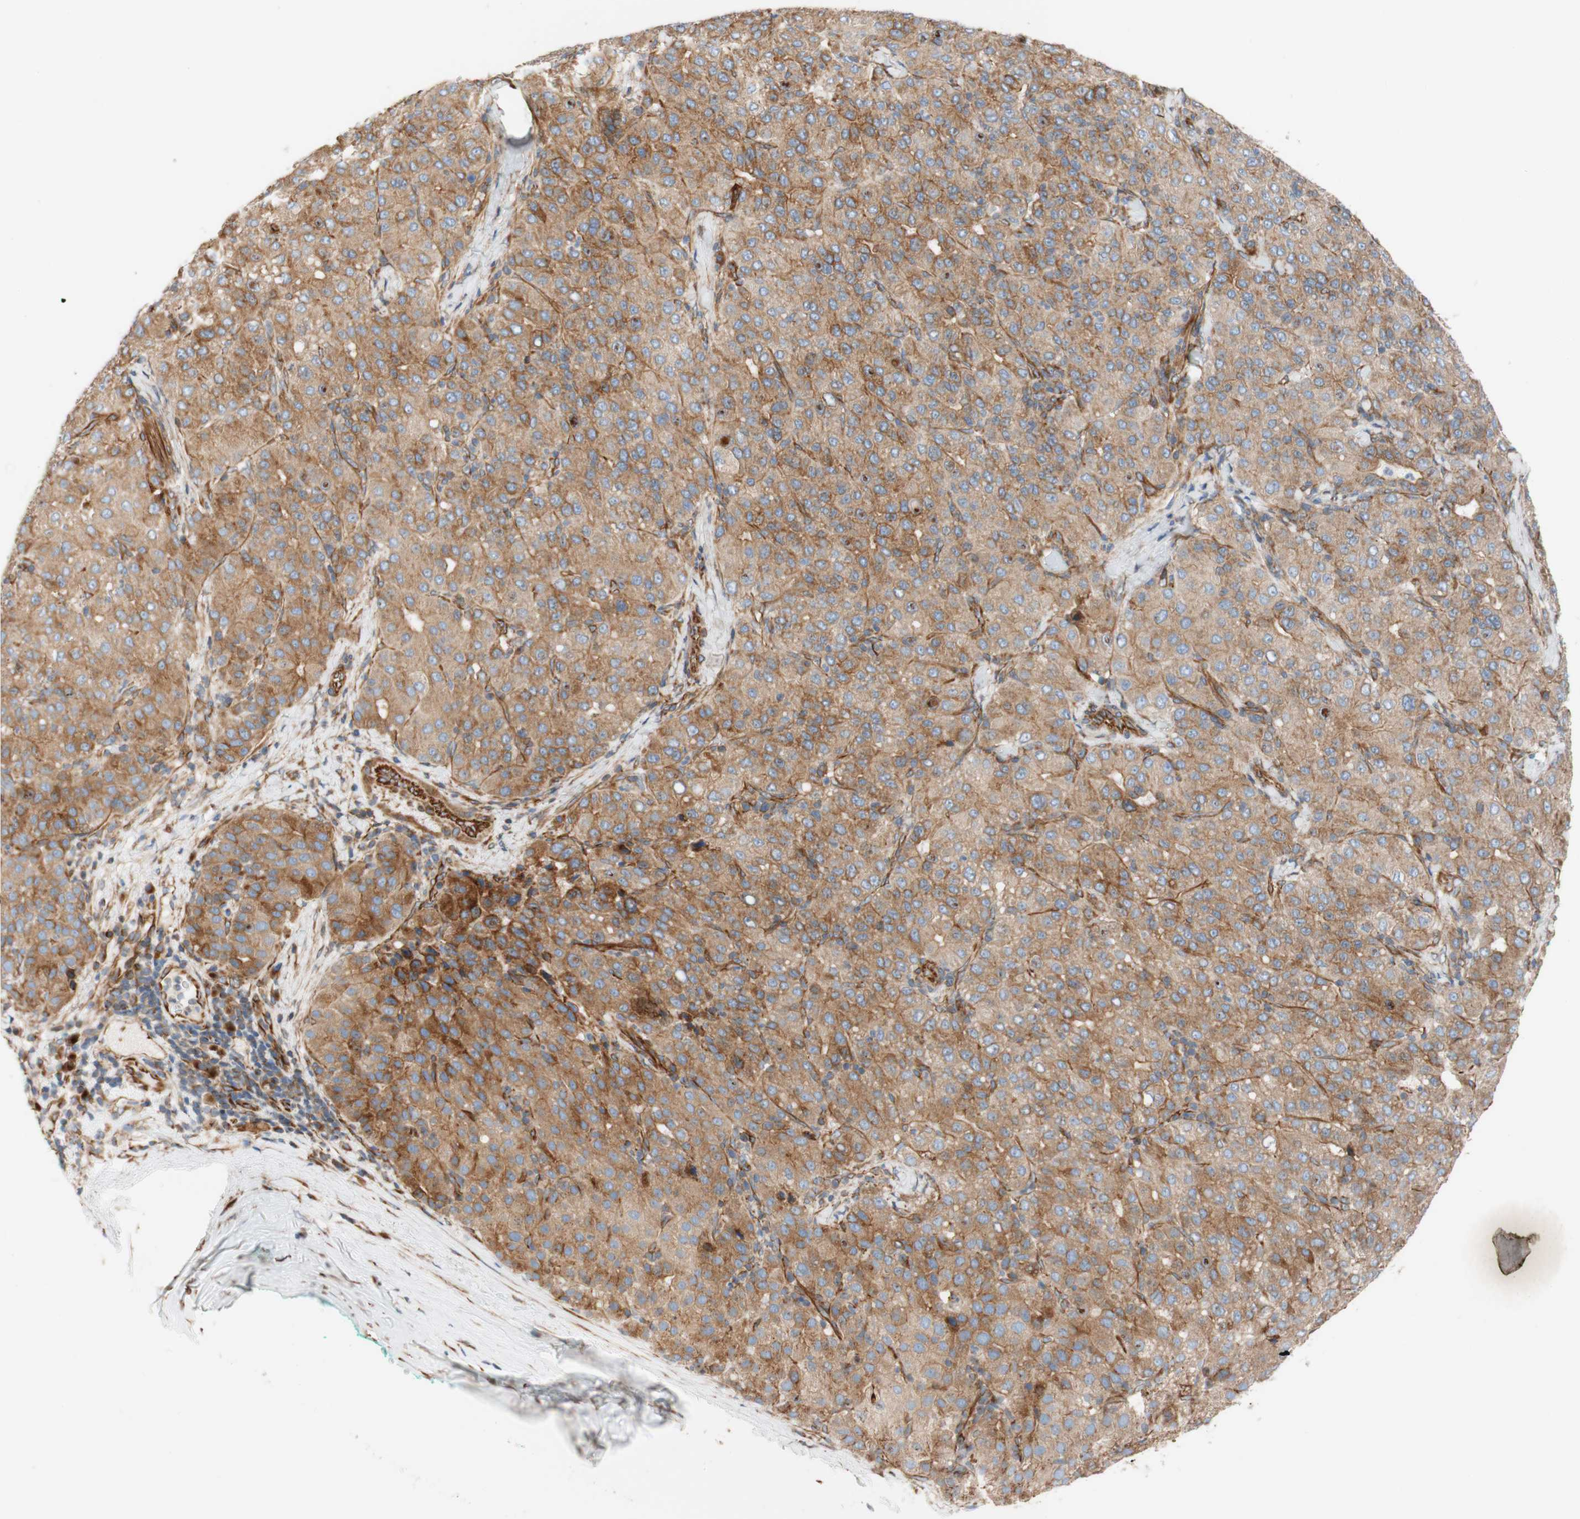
{"staining": {"intensity": "moderate", "quantity": ">75%", "location": "cytoplasmic/membranous"}, "tissue": "liver cancer", "cell_type": "Tumor cells", "image_type": "cancer", "snomed": [{"axis": "morphology", "description": "Carcinoma, Hepatocellular, NOS"}, {"axis": "topography", "description": "Liver"}], "caption": "Liver hepatocellular carcinoma tissue demonstrates moderate cytoplasmic/membranous expression in approximately >75% of tumor cells, visualized by immunohistochemistry.", "gene": "C1orf43", "patient": {"sex": "male", "age": 65}}